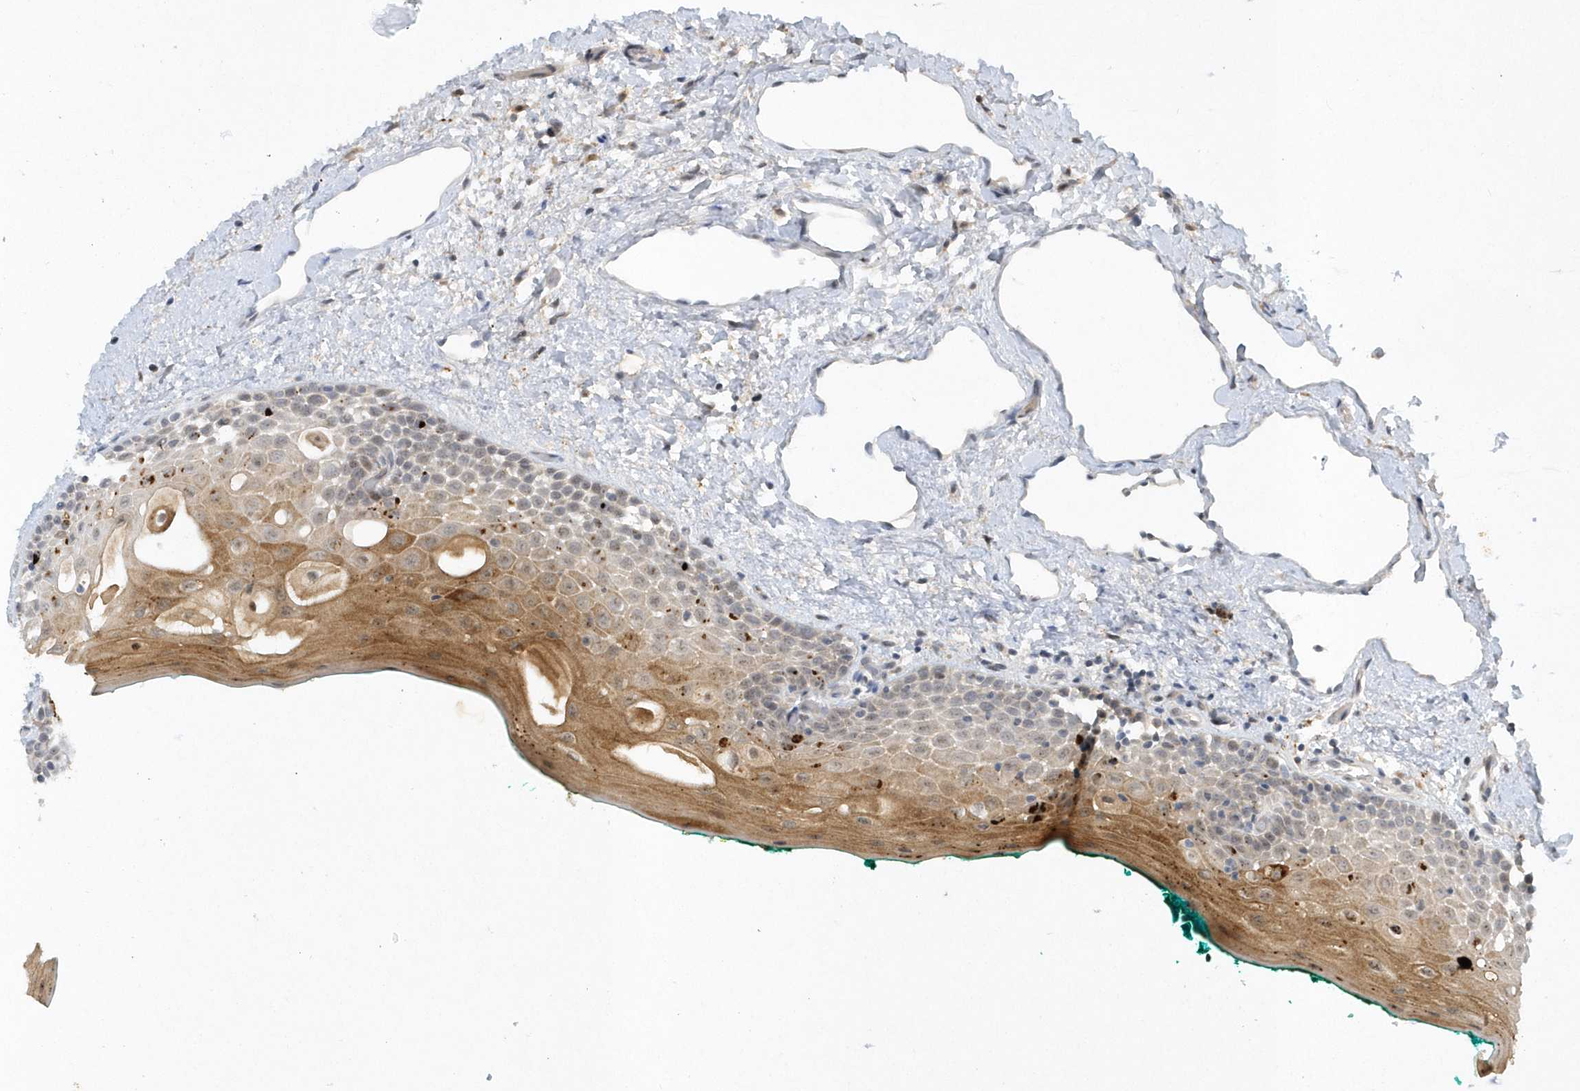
{"staining": {"intensity": "moderate", "quantity": ">75%", "location": "cytoplasmic/membranous,nuclear"}, "tissue": "oral mucosa", "cell_type": "Squamous epithelial cells", "image_type": "normal", "snomed": [{"axis": "morphology", "description": "Normal tissue, NOS"}, {"axis": "topography", "description": "Oral tissue"}], "caption": "Immunohistochemistry (IHC) (DAB) staining of unremarkable oral mucosa exhibits moderate cytoplasmic/membranous,nuclear protein positivity in approximately >75% of squamous epithelial cells.", "gene": "THG1L", "patient": {"sex": "female", "age": 70}}